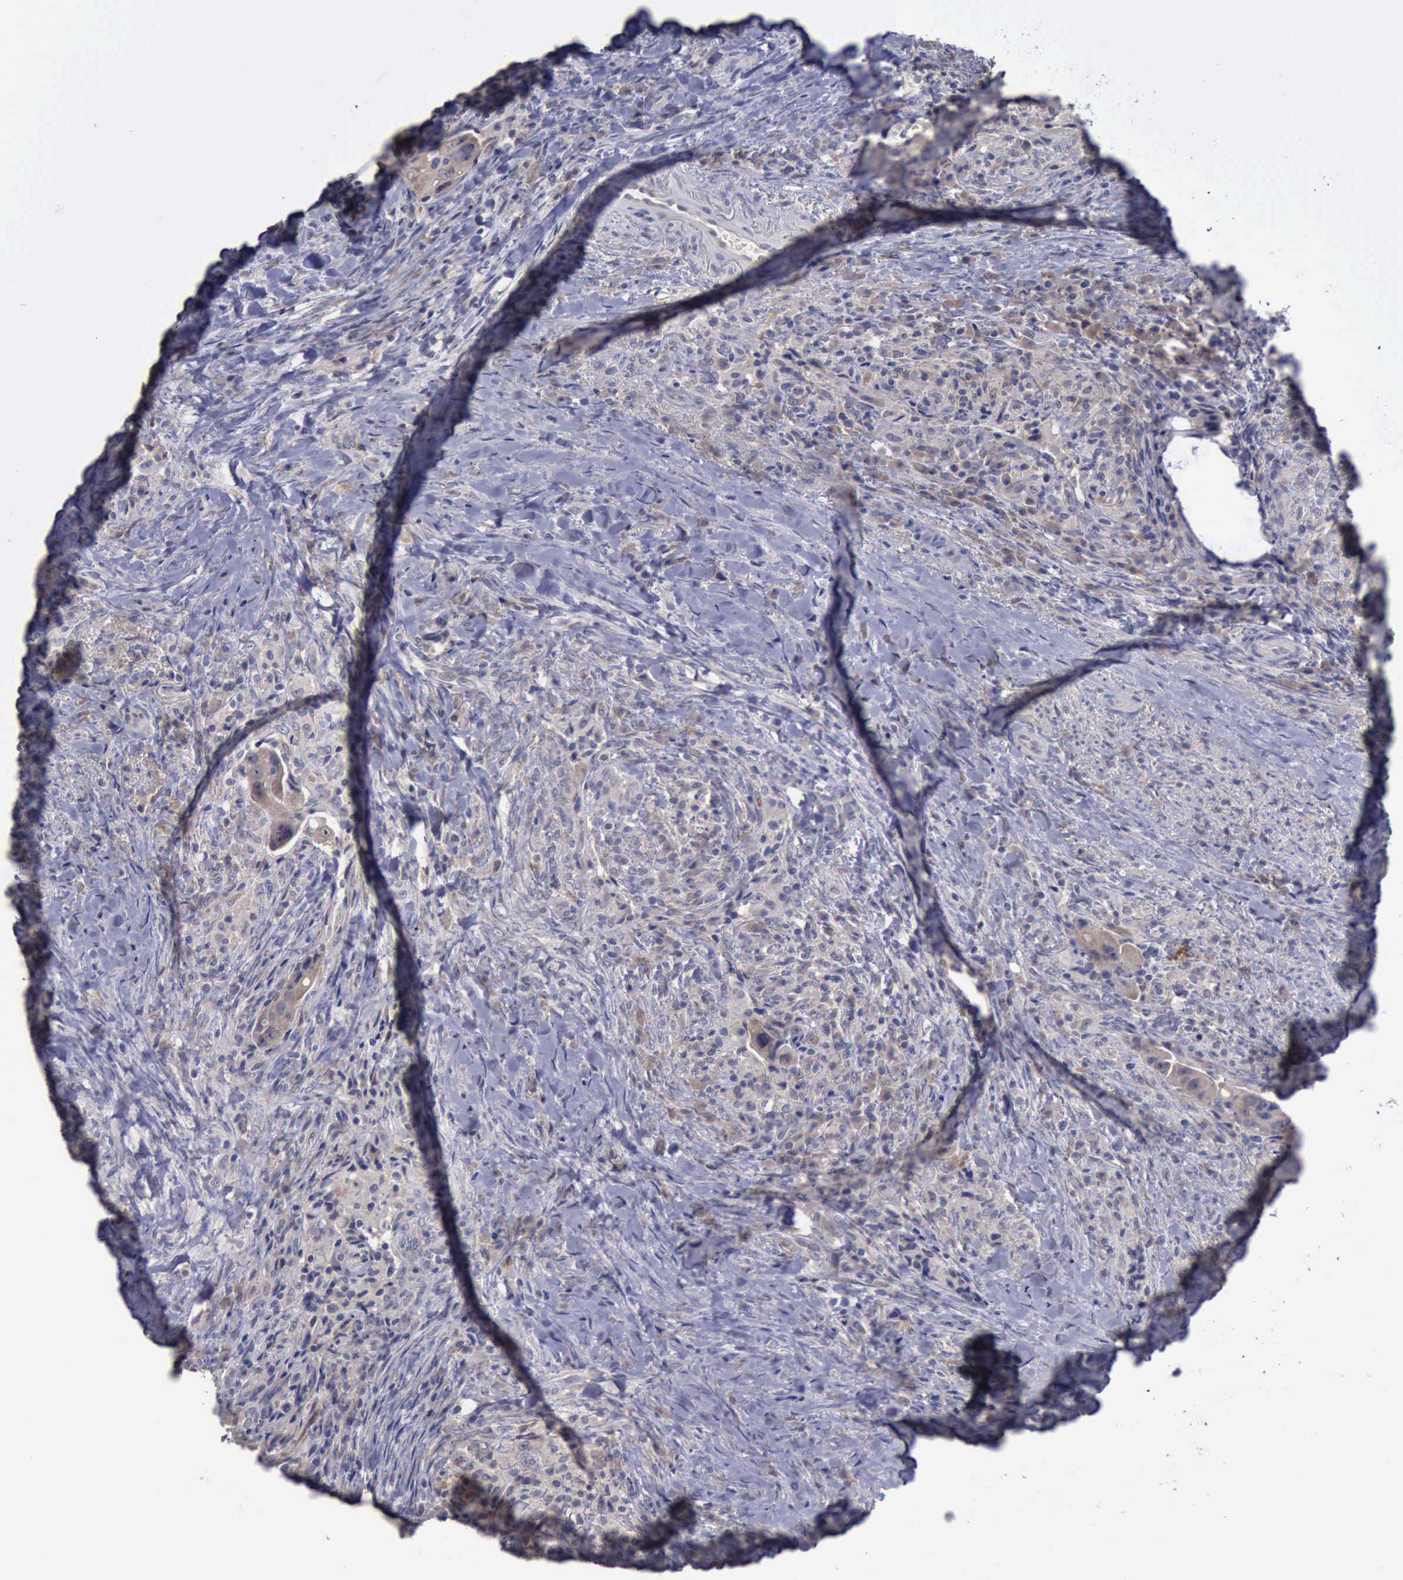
{"staining": {"intensity": "weak", "quantity": "25%-75%", "location": "cytoplasmic/membranous"}, "tissue": "colorectal cancer", "cell_type": "Tumor cells", "image_type": "cancer", "snomed": [{"axis": "morphology", "description": "Adenocarcinoma, NOS"}, {"axis": "topography", "description": "Rectum"}], "caption": "Protein expression analysis of colorectal cancer demonstrates weak cytoplasmic/membranous expression in about 25%-75% of tumor cells. Nuclei are stained in blue.", "gene": "PHKA1", "patient": {"sex": "female", "age": 71}}